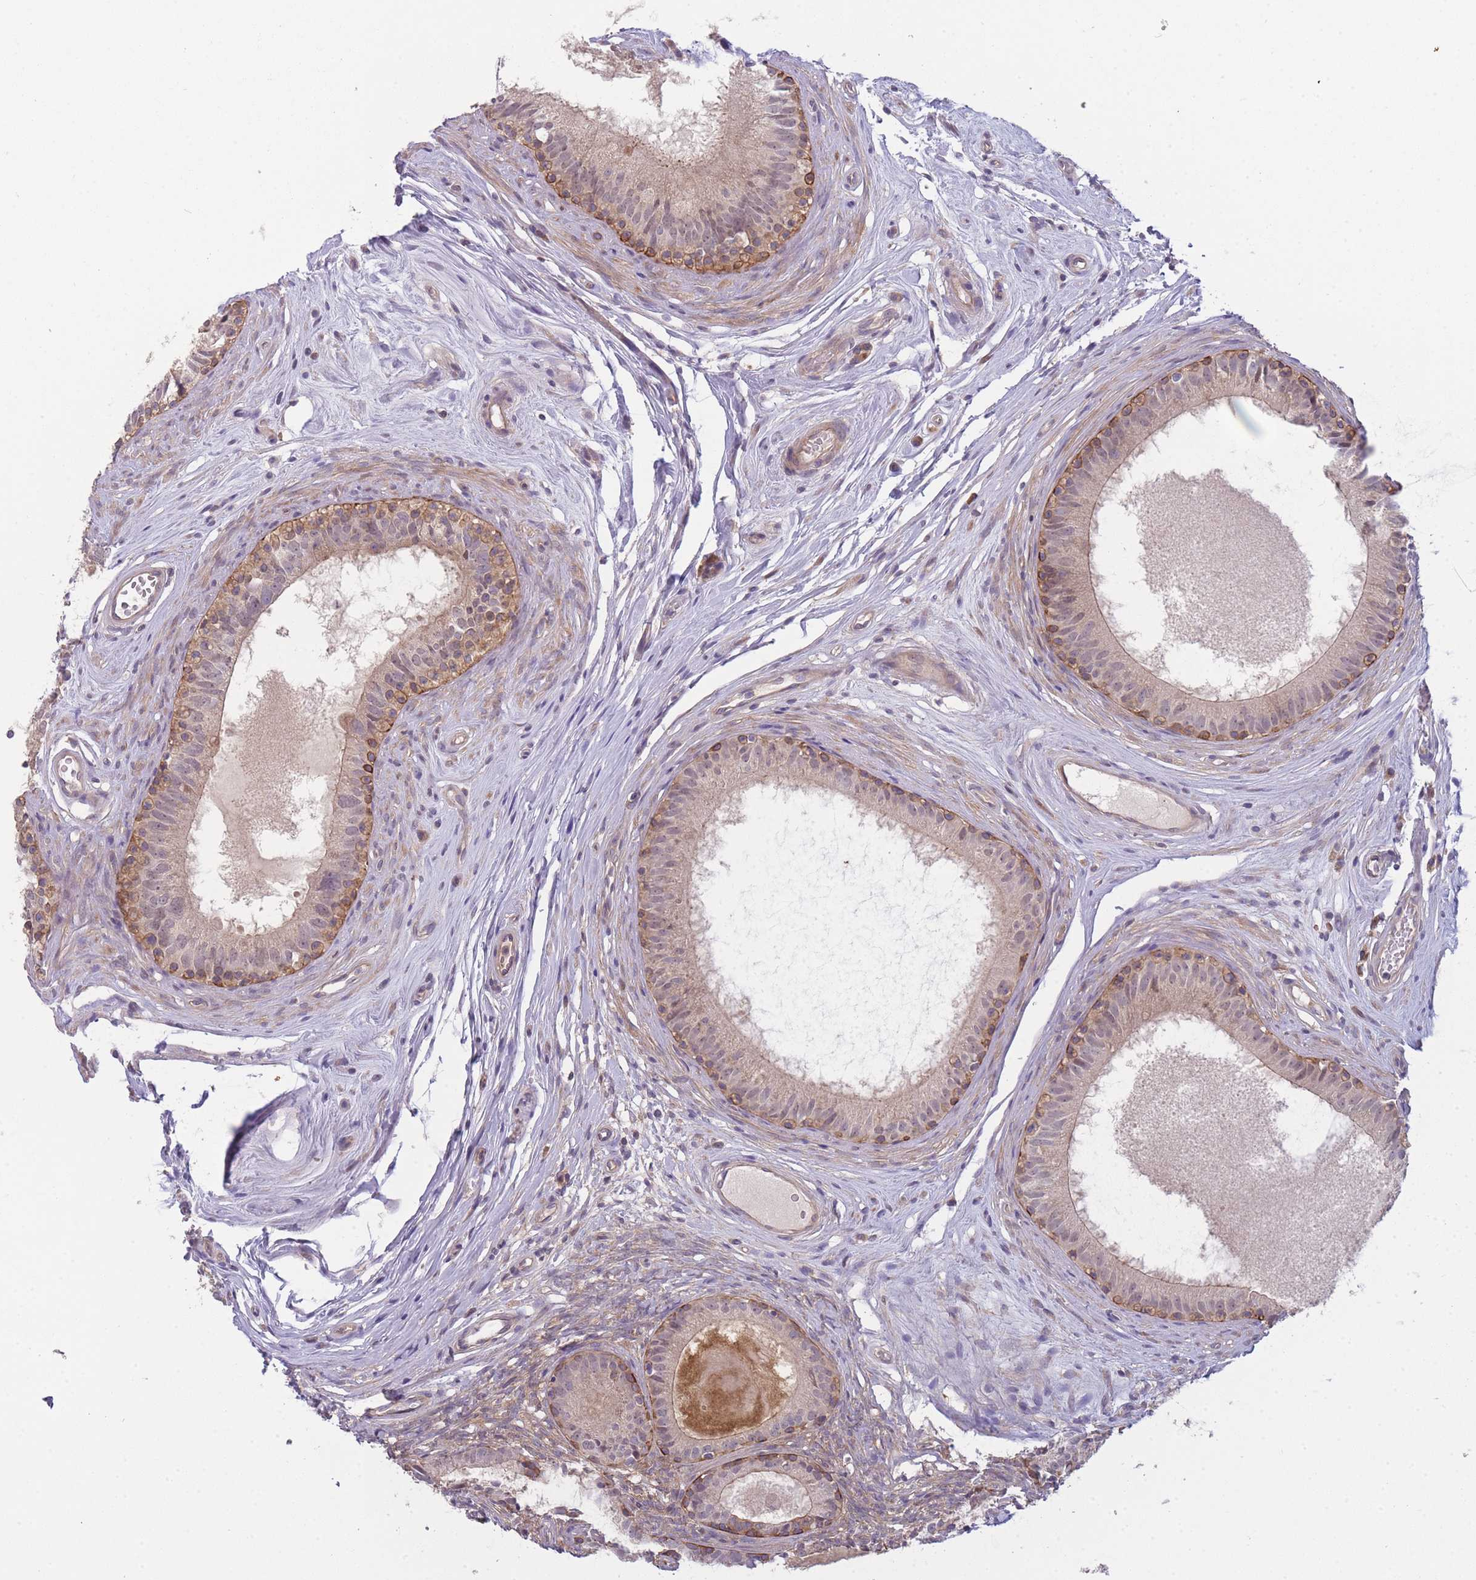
{"staining": {"intensity": "strong", "quantity": "<25%", "location": "cytoplasmic/membranous"}, "tissue": "epididymis", "cell_type": "Glandular cells", "image_type": "normal", "snomed": [{"axis": "morphology", "description": "Normal tissue, NOS"}, {"axis": "topography", "description": "Epididymis"}], "caption": "Immunohistochemical staining of normal epididymis exhibits <25% levels of strong cytoplasmic/membranous protein expression in approximately <25% of glandular cells.", "gene": "PFDN6", "patient": {"sex": "male", "age": 74}}